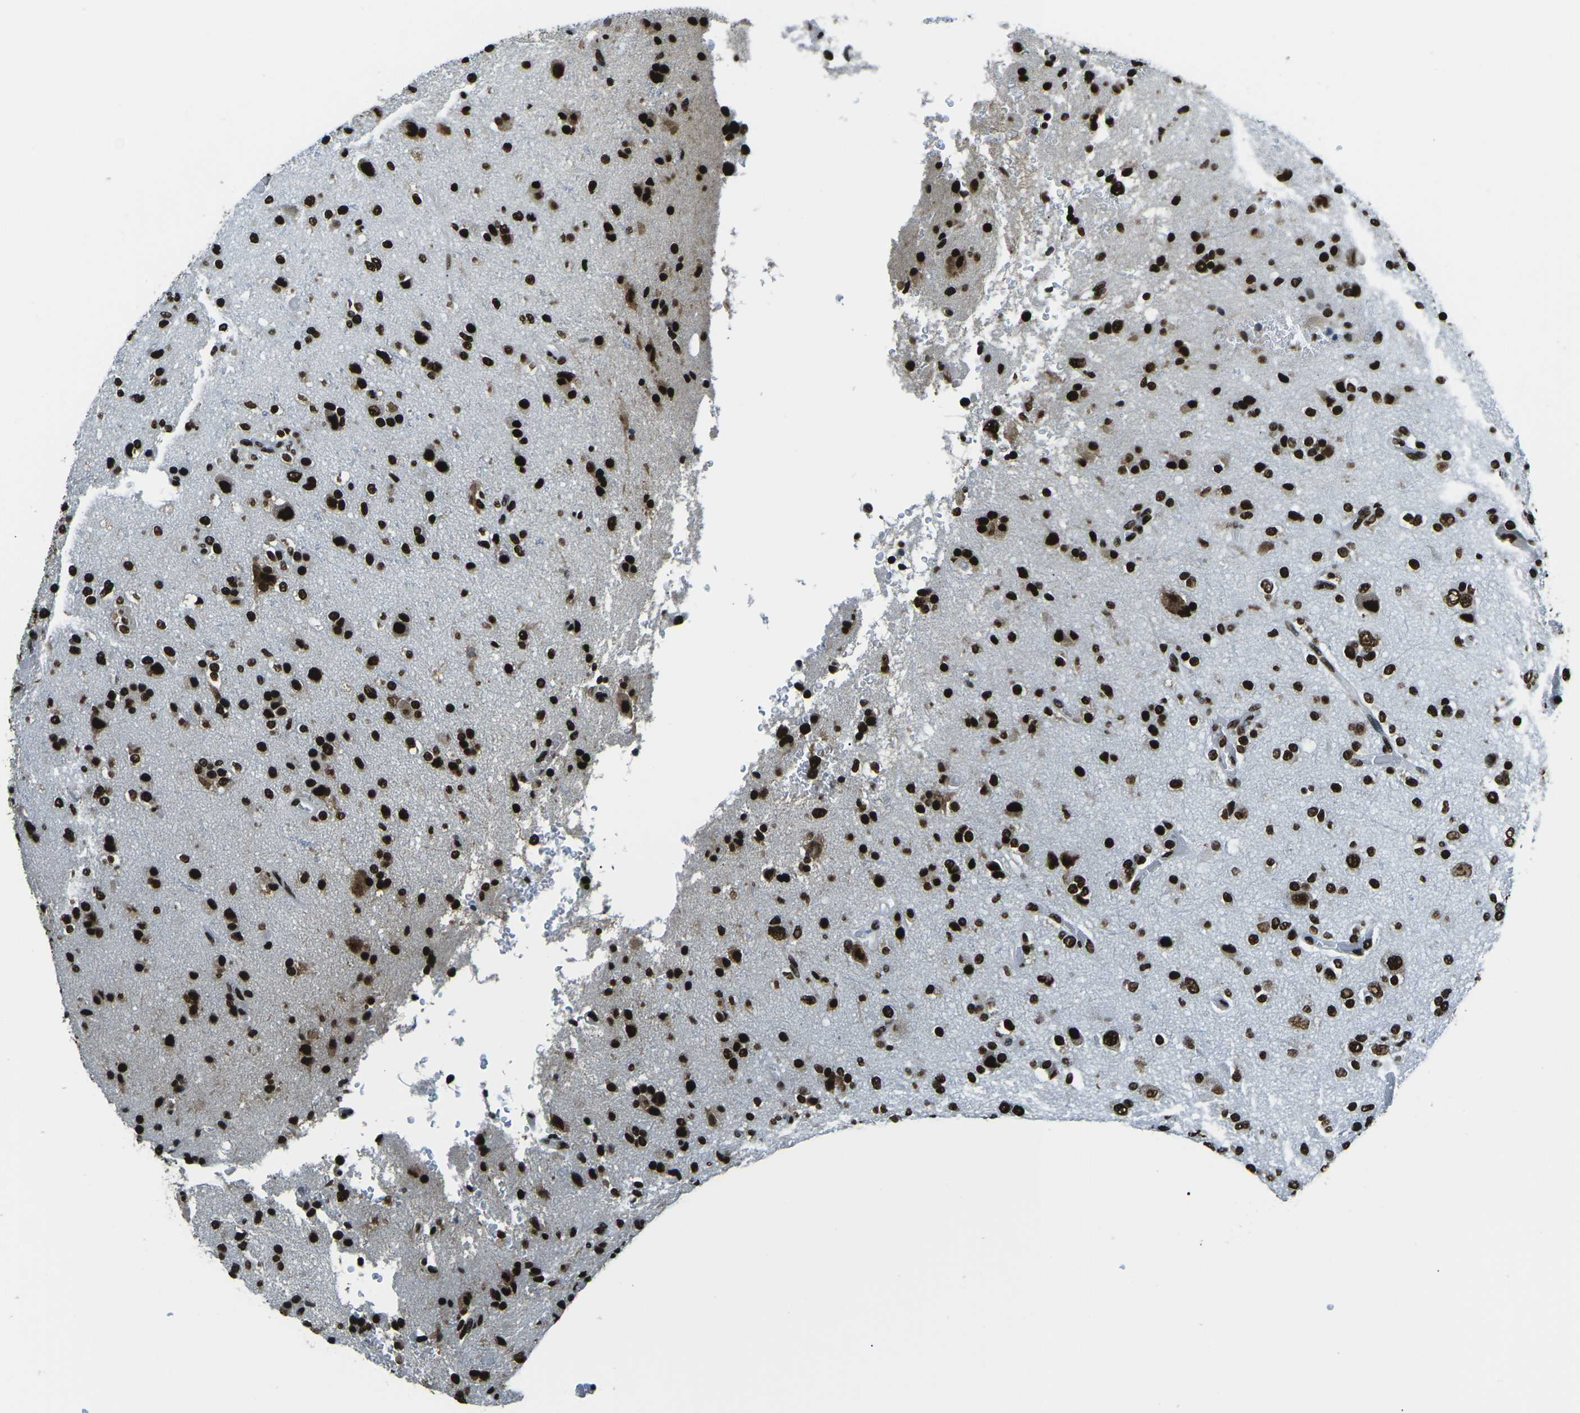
{"staining": {"intensity": "strong", "quantity": ">75%", "location": "nuclear"}, "tissue": "glioma", "cell_type": "Tumor cells", "image_type": "cancer", "snomed": [{"axis": "morphology", "description": "Glioma, malignant, High grade"}, {"axis": "topography", "description": "Brain"}], "caption": "Immunohistochemistry image of human malignant high-grade glioma stained for a protein (brown), which demonstrates high levels of strong nuclear positivity in about >75% of tumor cells.", "gene": "HNRNPL", "patient": {"sex": "male", "age": 47}}